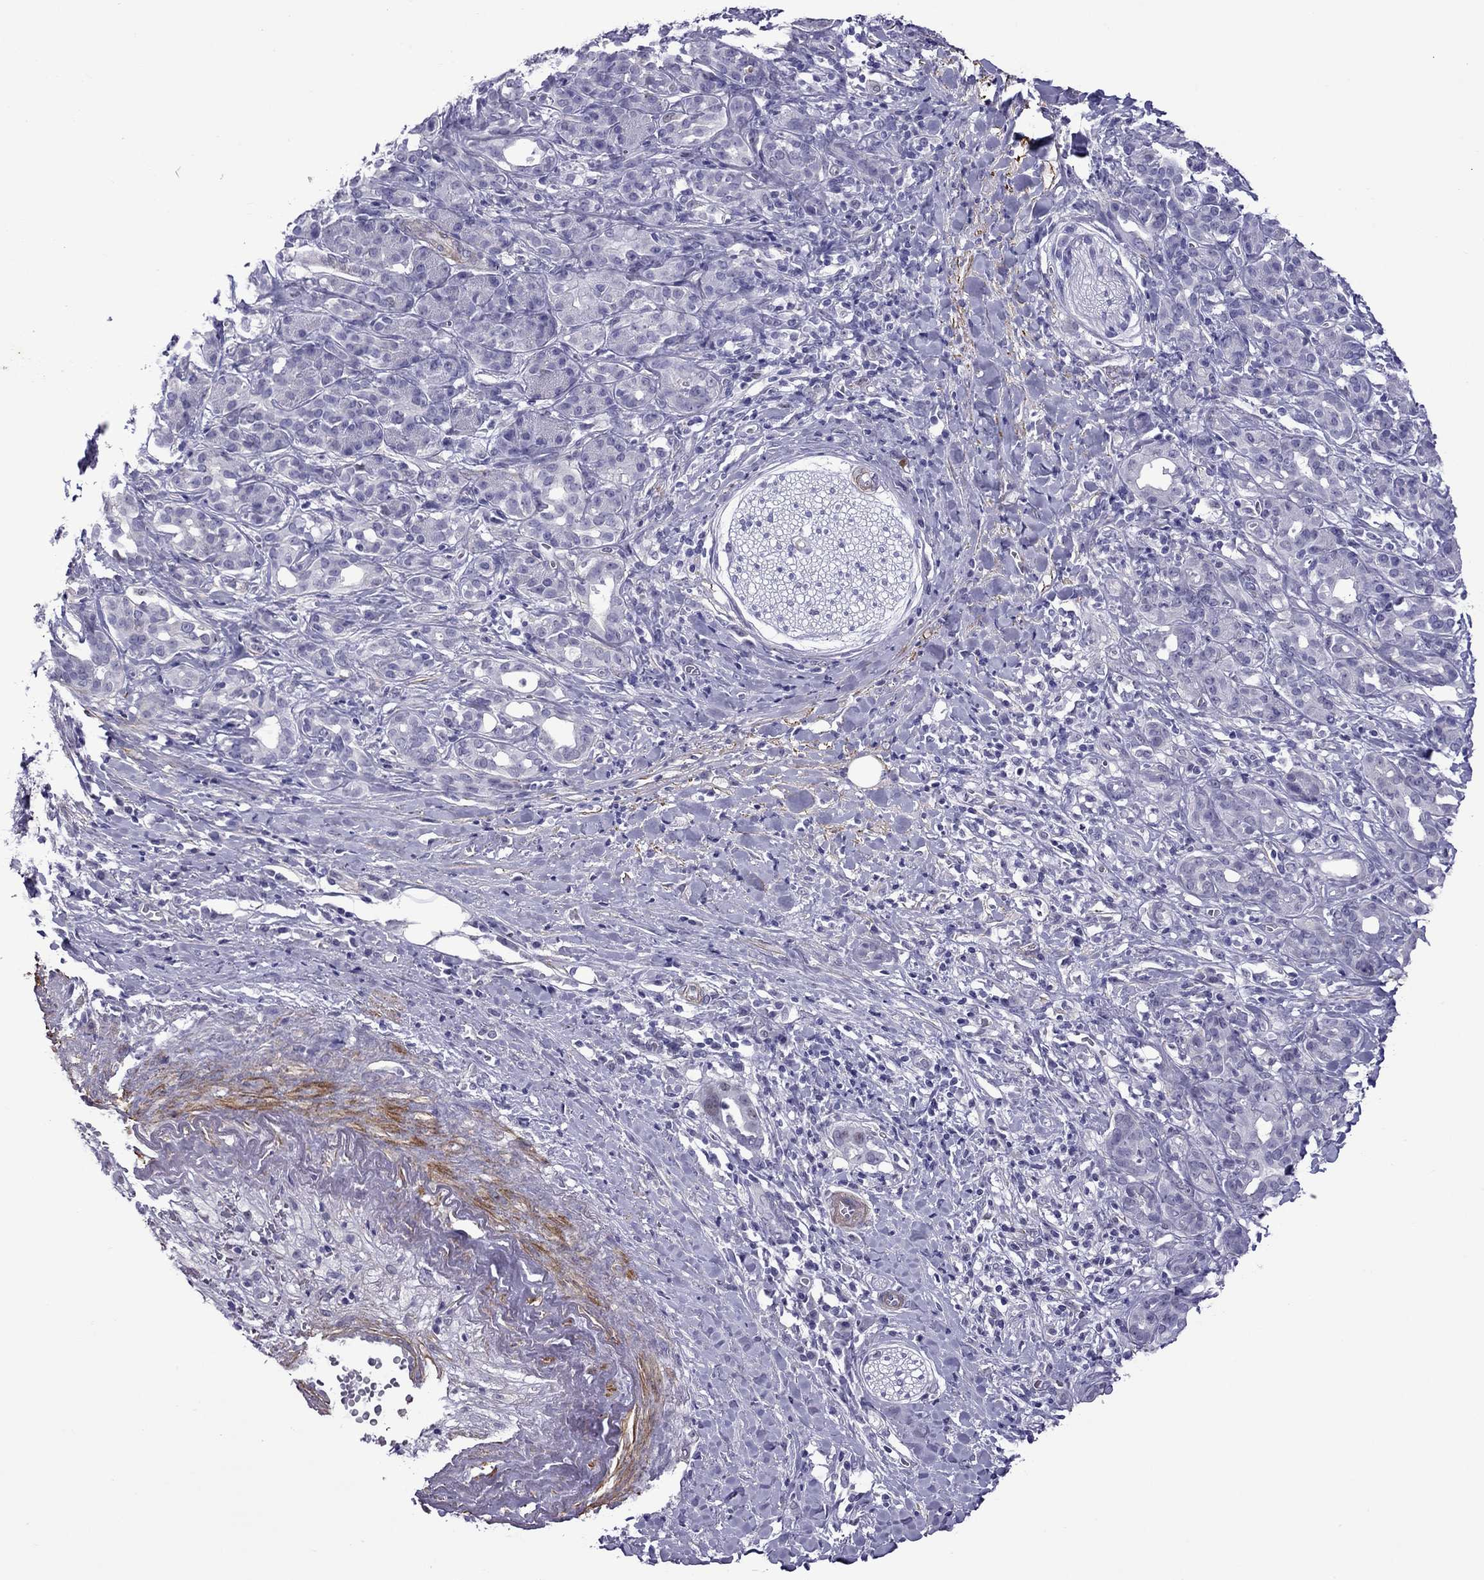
{"staining": {"intensity": "negative", "quantity": "none", "location": "none"}, "tissue": "pancreatic cancer", "cell_type": "Tumor cells", "image_type": "cancer", "snomed": [{"axis": "morphology", "description": "Adenocarcinoma, NOS"}, {"axis": "topography", "description": "Pancreas"}], "caption": "A micrograph of human pancreatic cancer (adenocarcinoma) is negative for staining in tumor cells.", "gene": "CHRNA5", "patient": {"sex": "male", "age": 61}}